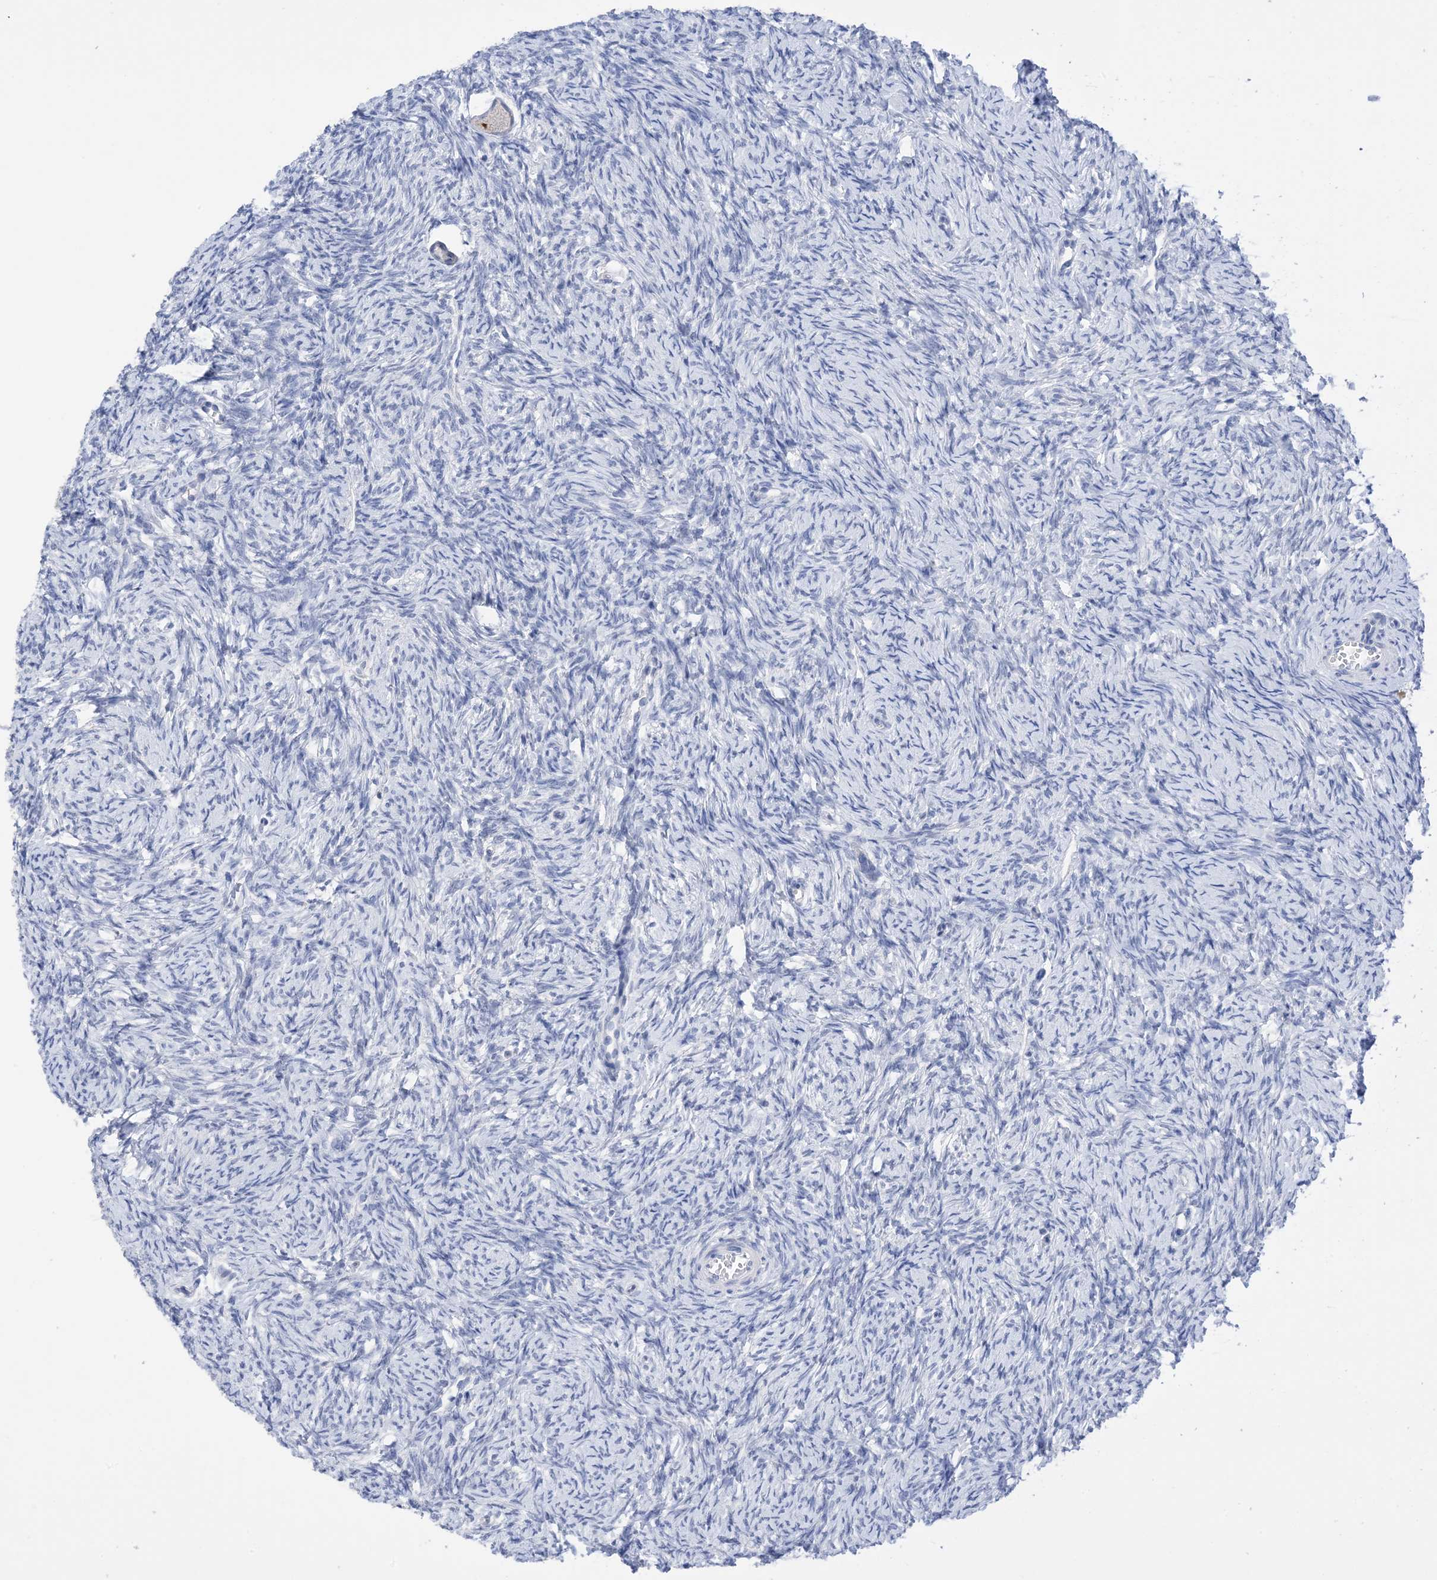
{"staining": {"intensity": "weak", "quantity": "25%-75%", "location": "cytoplasmic/membranous"}, "tissue": "ovary", "cell_type": "Follicle cells", "image_type": "normal", "snomed": [{"axis": "morphology", "description": "Normal tissue, NOS"}, {"axis": "morphology", "description": "Cyst, NOS"}, {"axis": "topography", "description": "Ovary"}], "caption": "A photomicrograph of human ovary stained for a protein demonstrates weak cytoplasmic/membranous brown staining in follicle cells.", "gene": "PLK4", "patient": {"sex": "female", "age": 33}}